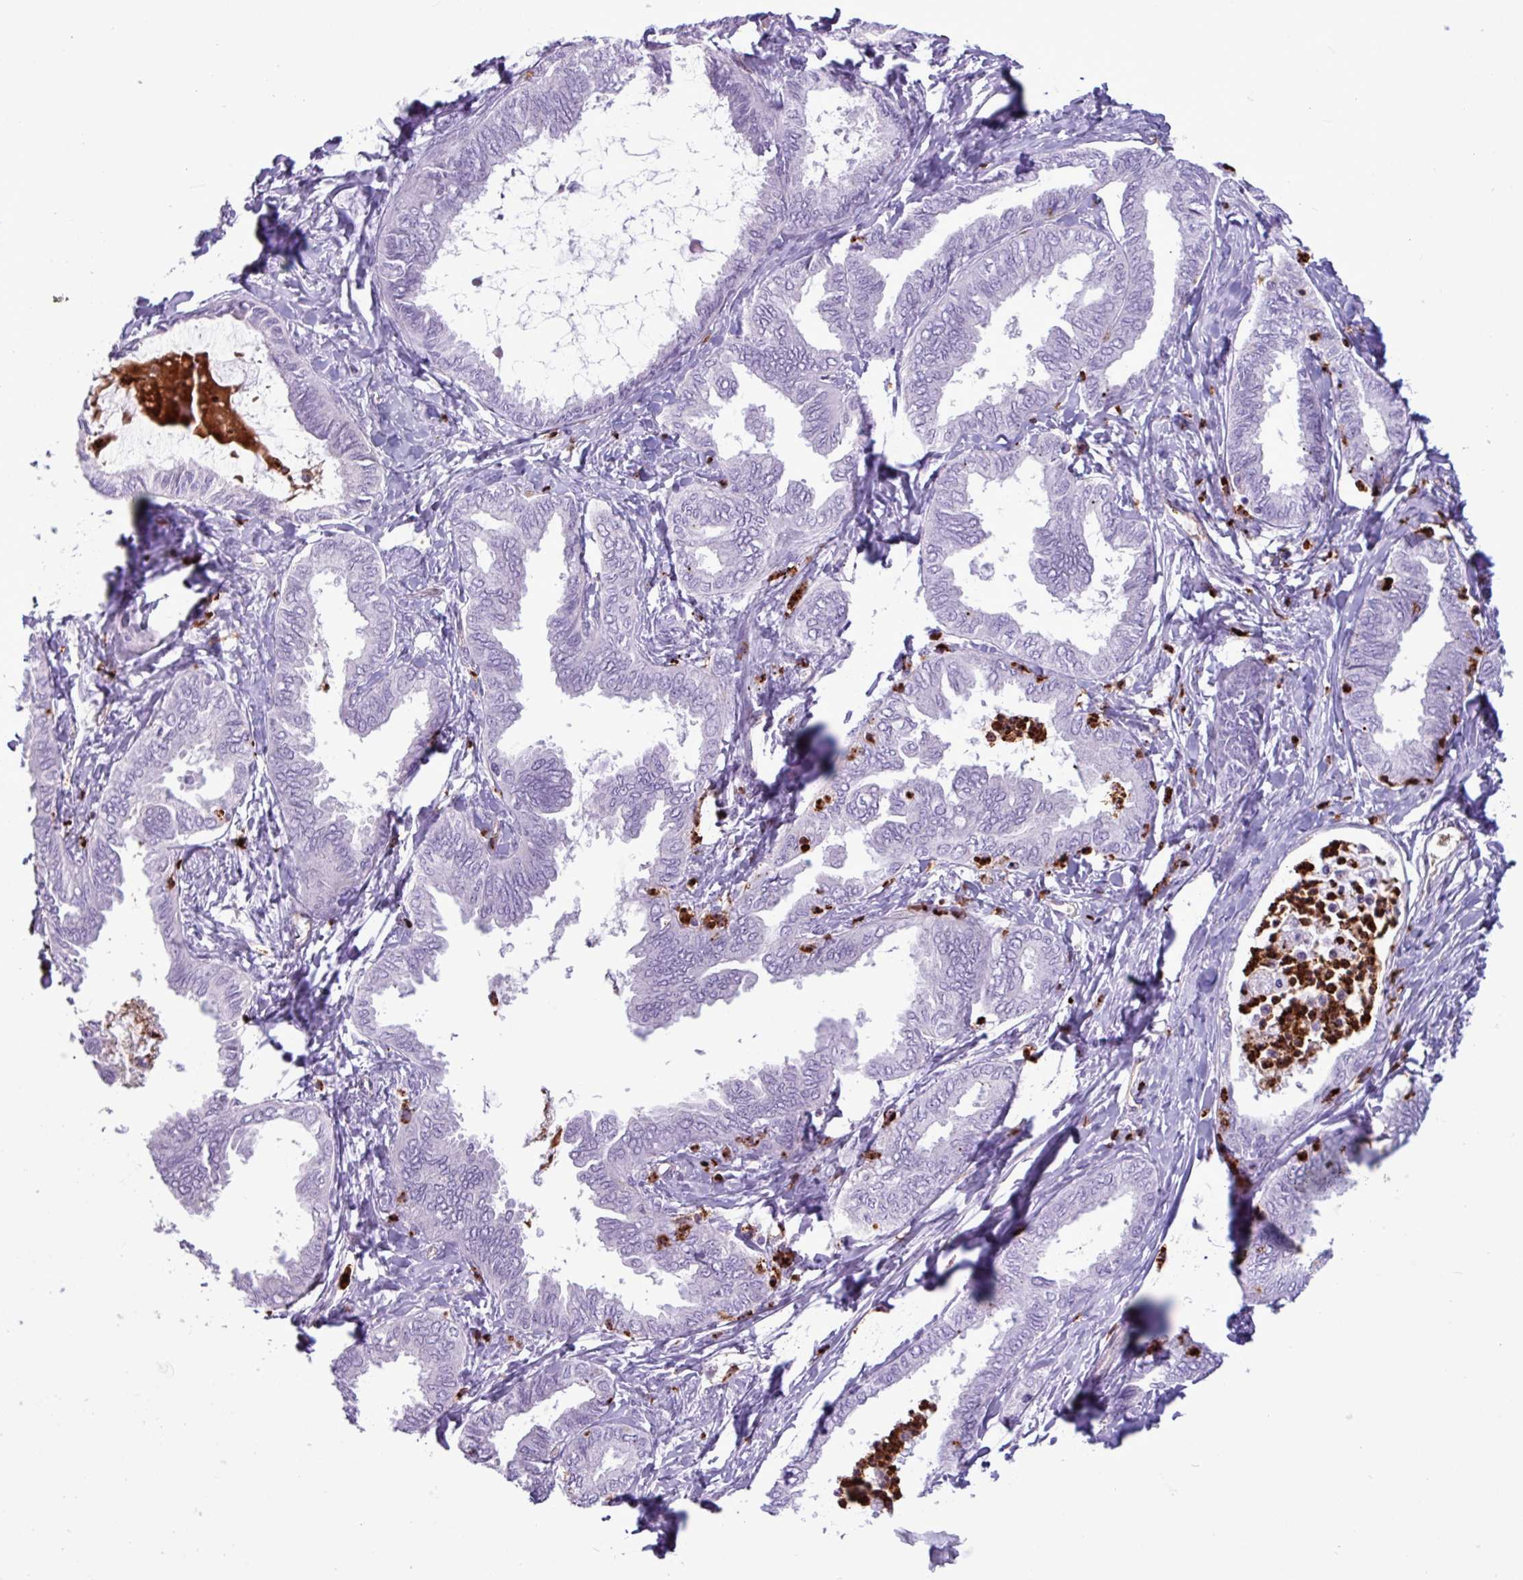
{"staining": {"intensity": "negative", "quantity": "none", "location": "none"}, "tissue": "ovarian cancer", "cell_type": "Tumor cells", "image_type": "cancer", "snomed": [{"axis": "morphology", "description": "Carcinoma, endometroid"}, {"axis": "topography", "description": "Ovary"}], "caption": "High magnification brightfield microscopy of endometroid carcinoma (ovarian) stained with DAB (3,3'-diaminobenzidine) (brown) and counterstained with hematoxylin (blue): tumor cells show no significant staining. The staining was performed using DAB to visualize the protein expression in brown, while the nuclei were stained in blue with hematoxylin (Magnification: 20x).", "gene": "TMEM178A", "patient": {"sex": "female", "age": 70}}